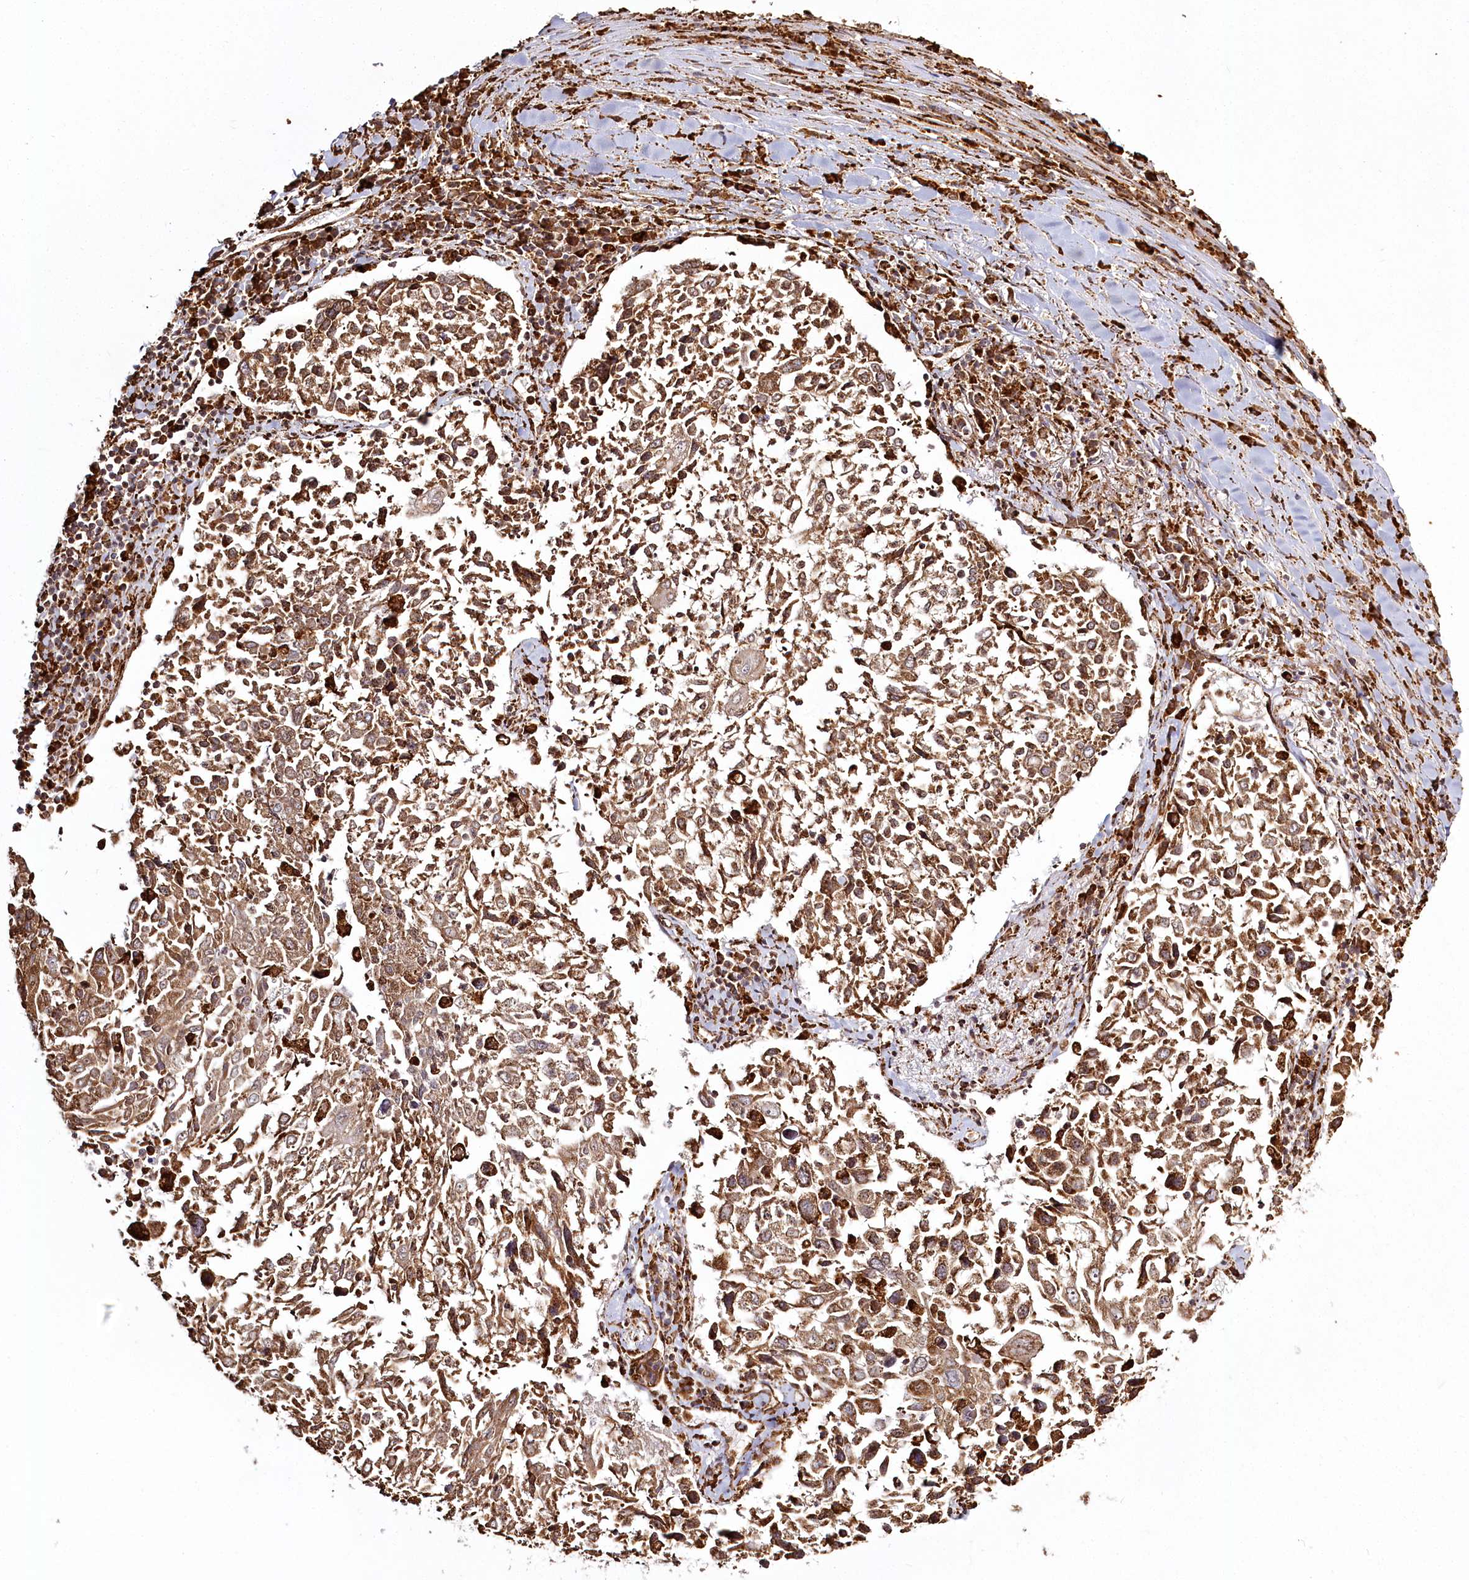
{"staining": {"intensity": "moderate", "quantity": ">75%", "location": "cytoplasmic/membranous"}, "tissue": "lung cancer", "cell_type": "Tumor cells", "image_type": "cancer", "snomed": [{"axis": "morphology", "description": "Squamous cell carcinoma, NOS"}, {"axis": "topography", "description": "Lung"}], "caption": "The micrograph shows a brown stain indicating the presence of a protein in the cytoplasmic/membranous of tumor cells in lung cancer.", "gene": "FAM13A", "patient": {"sex": "male", "age": 65}}